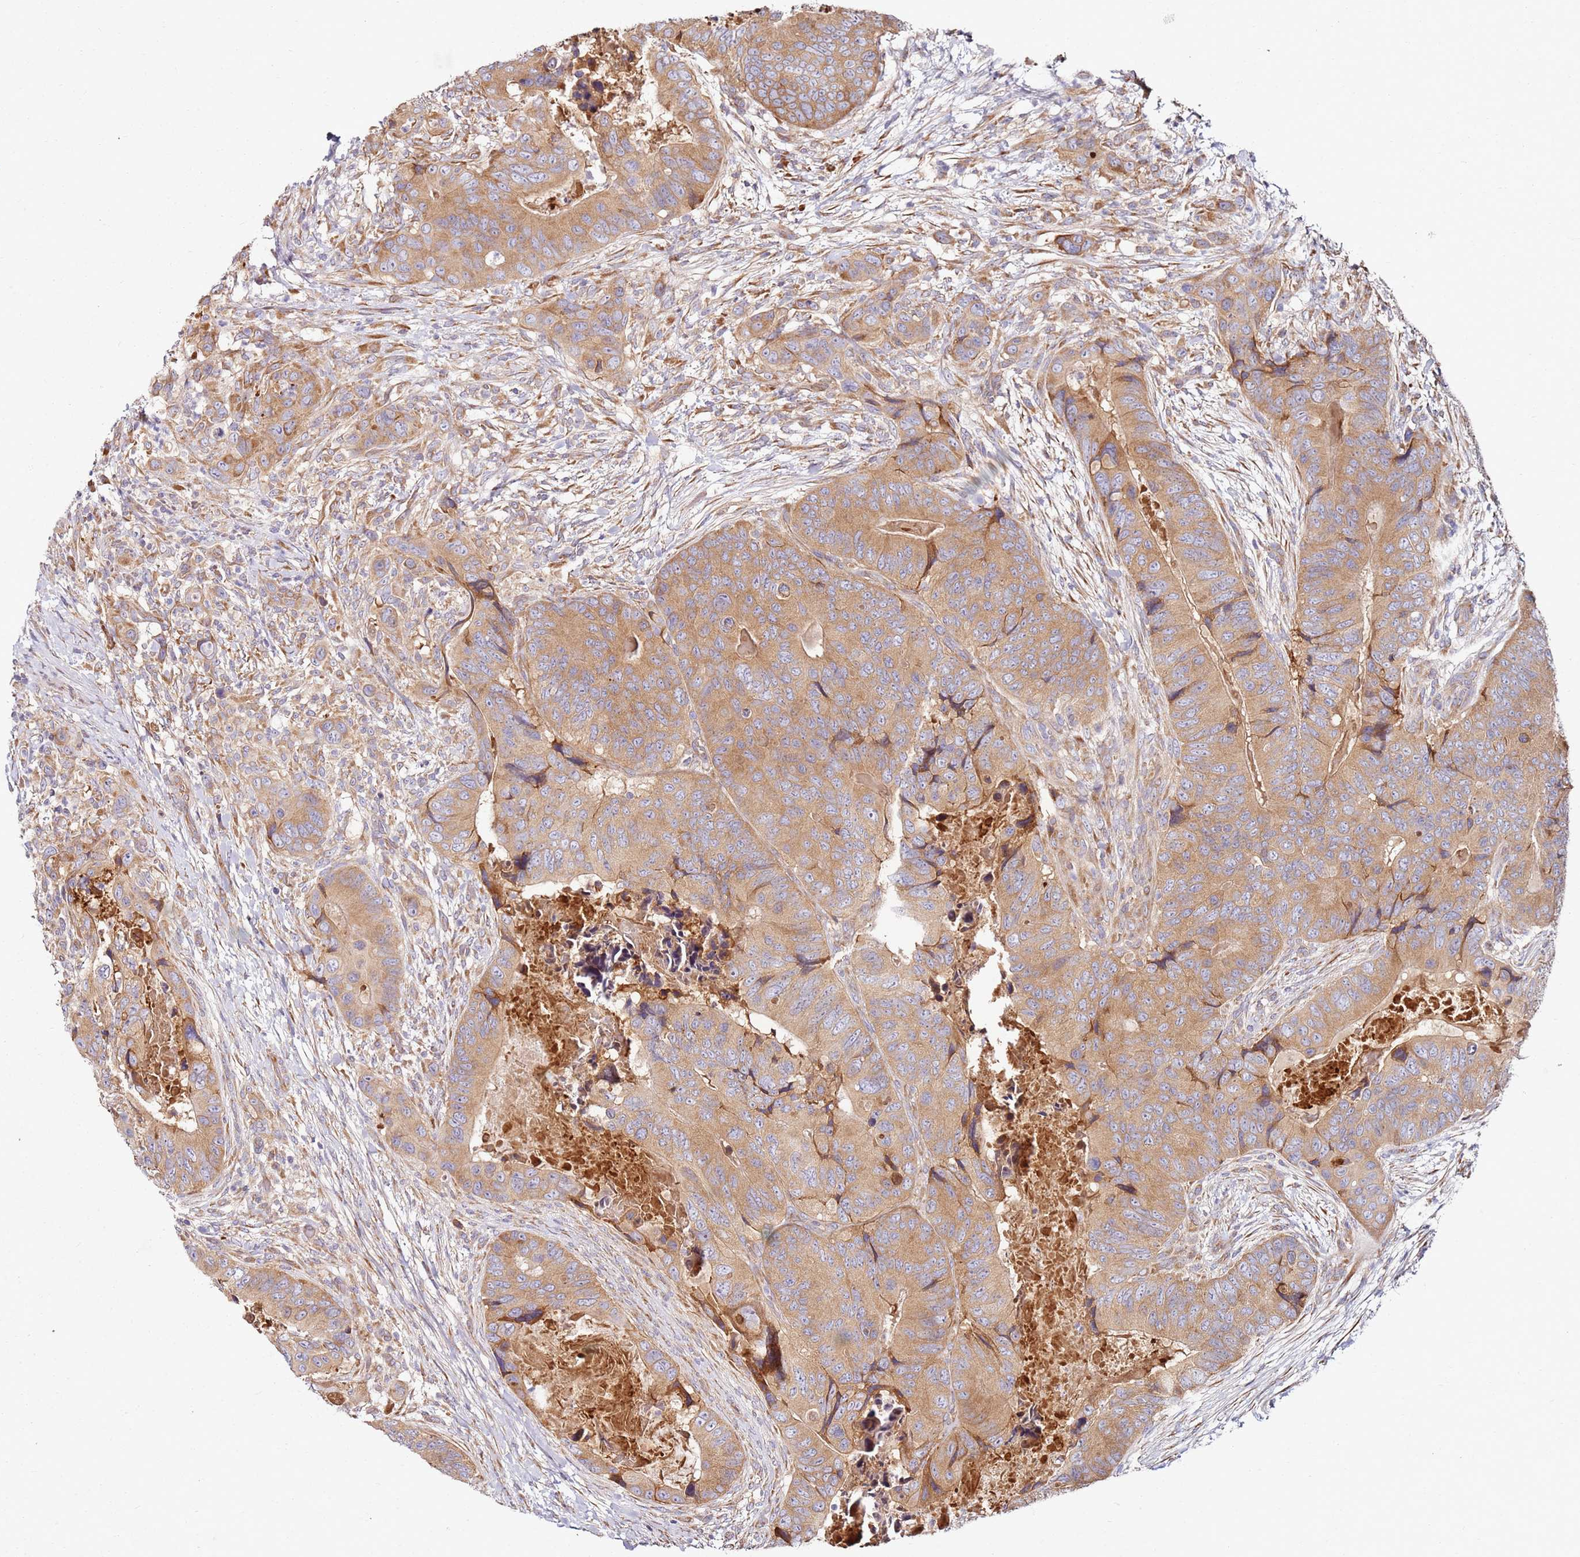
{"staining": {"intensity": "moderate", "quantity": ">75%", "location": "cytoplasmic/membranous"}, "tissue": "colorectal cancer", "cell_type": "Tumor cells", "image_type": "cancer", "snomed": [{"axis": "morphology", "description": "Adenocarcinoma, NOS"}, {"axis": "topography", "description": "Colon"}], "caption": "Colorectal adenocarcinoma stained for a protein demonstrates moderate cytoplasmic/membranous positivity in tumor cells.", "gene": "RPS3A", "patient": {"sex": "male", "age": 84}}